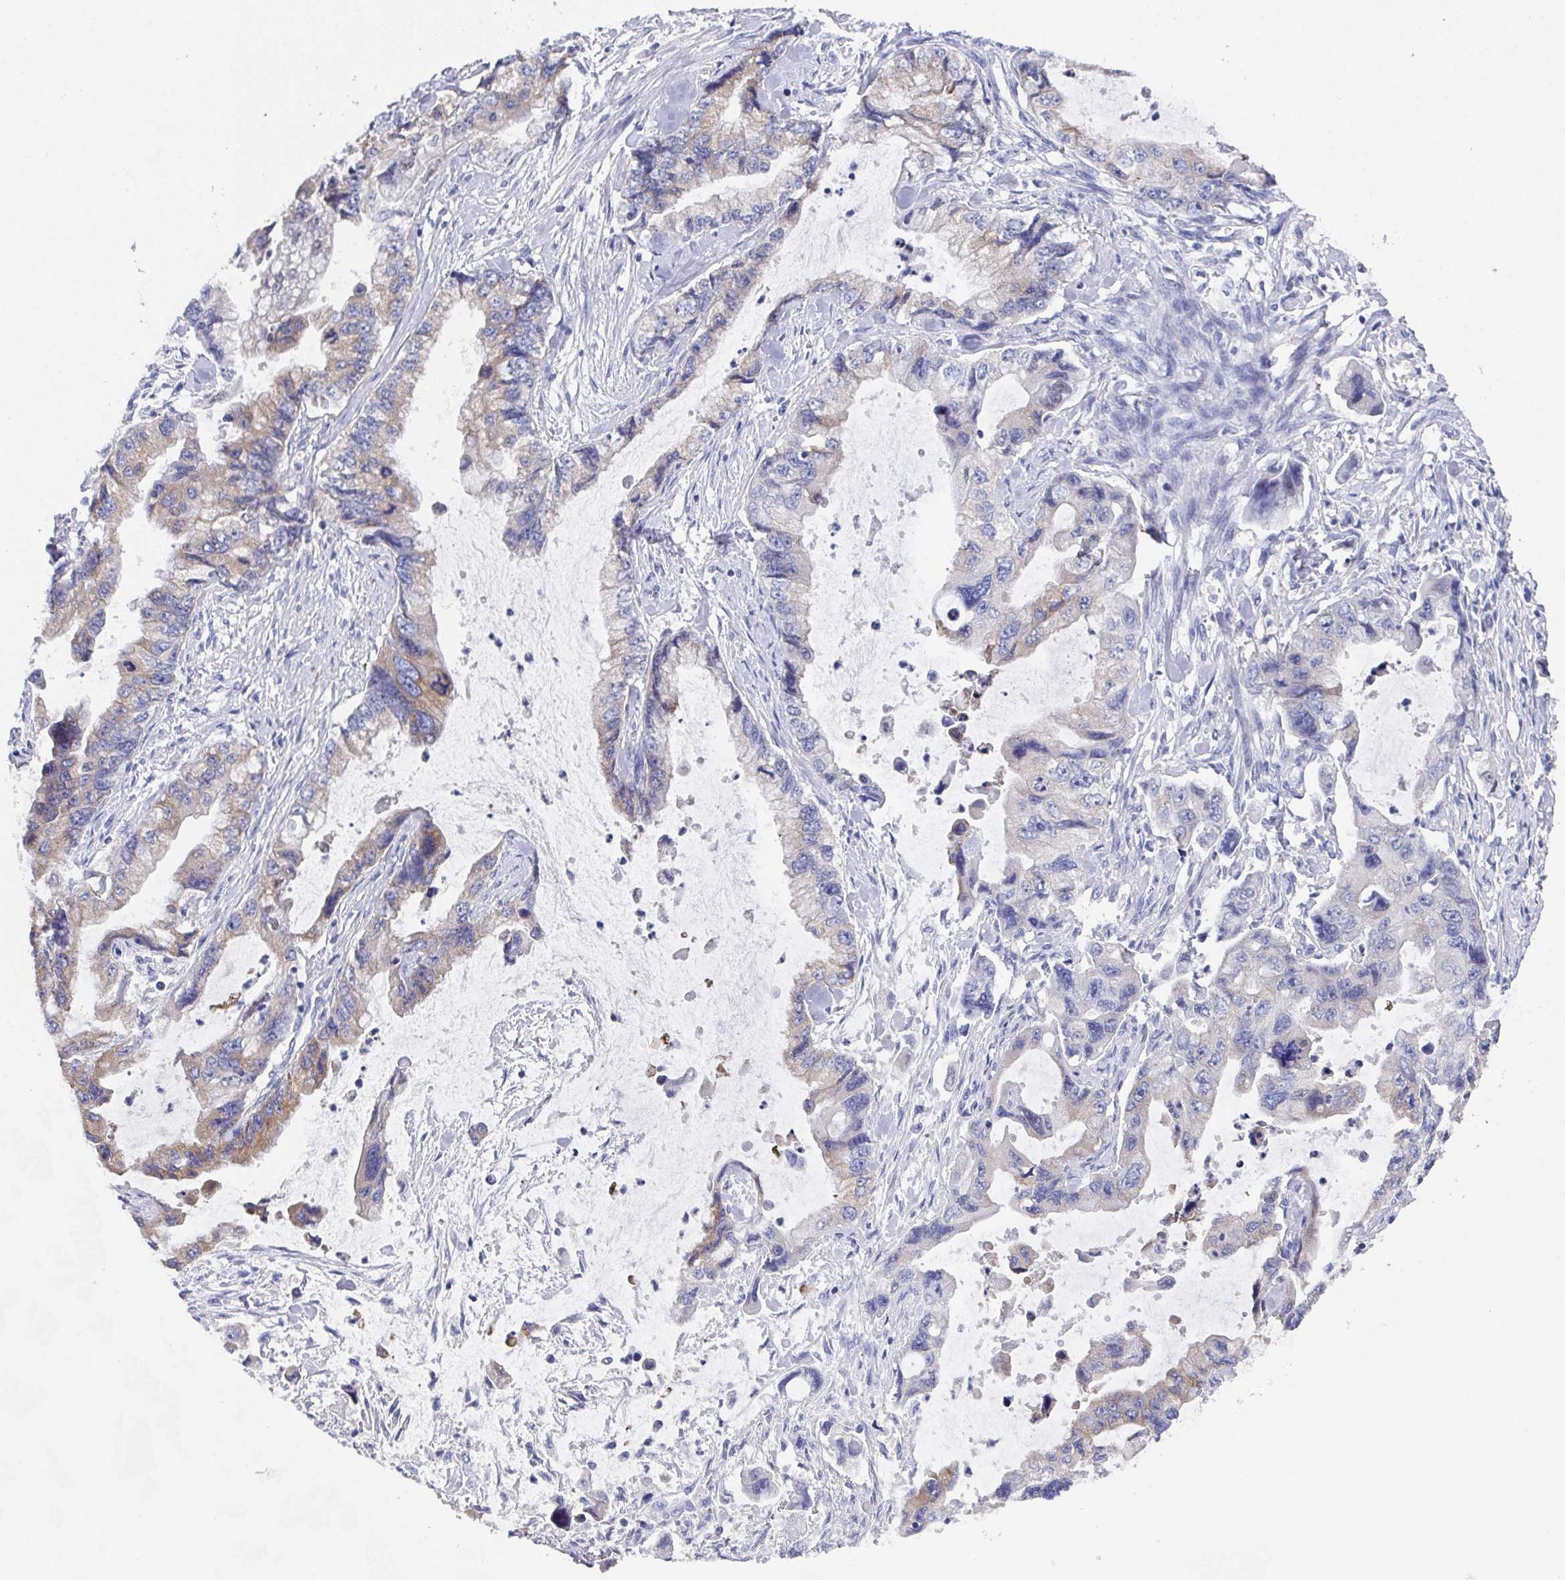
{"staining": {"intensity": "weak", "quantity": "25%-75%", "location": "cytoplasmic/membranous"}, "tissue": "stomach cancer", "cell_type": "Tumor cells", "image_type": "cancer", "snomed": [{"axis": "morphology", "description": "Adenocarcinoma, NOS"}, {"axis": "topography", "description": "Pancreas"}, {"axis": "topography", "description": "Stomach, upper"}, {"axis": "topography", "description": "Stomach"}], "caption": "Brown immunohistochemical staining in human adenocarcinoma (stomach) displays weak cytoplasmic/membranous staining in about 25%-75% of tumor cells.", "gene": "SSC4D", "patient": {"sex": "male", "age": 77}}